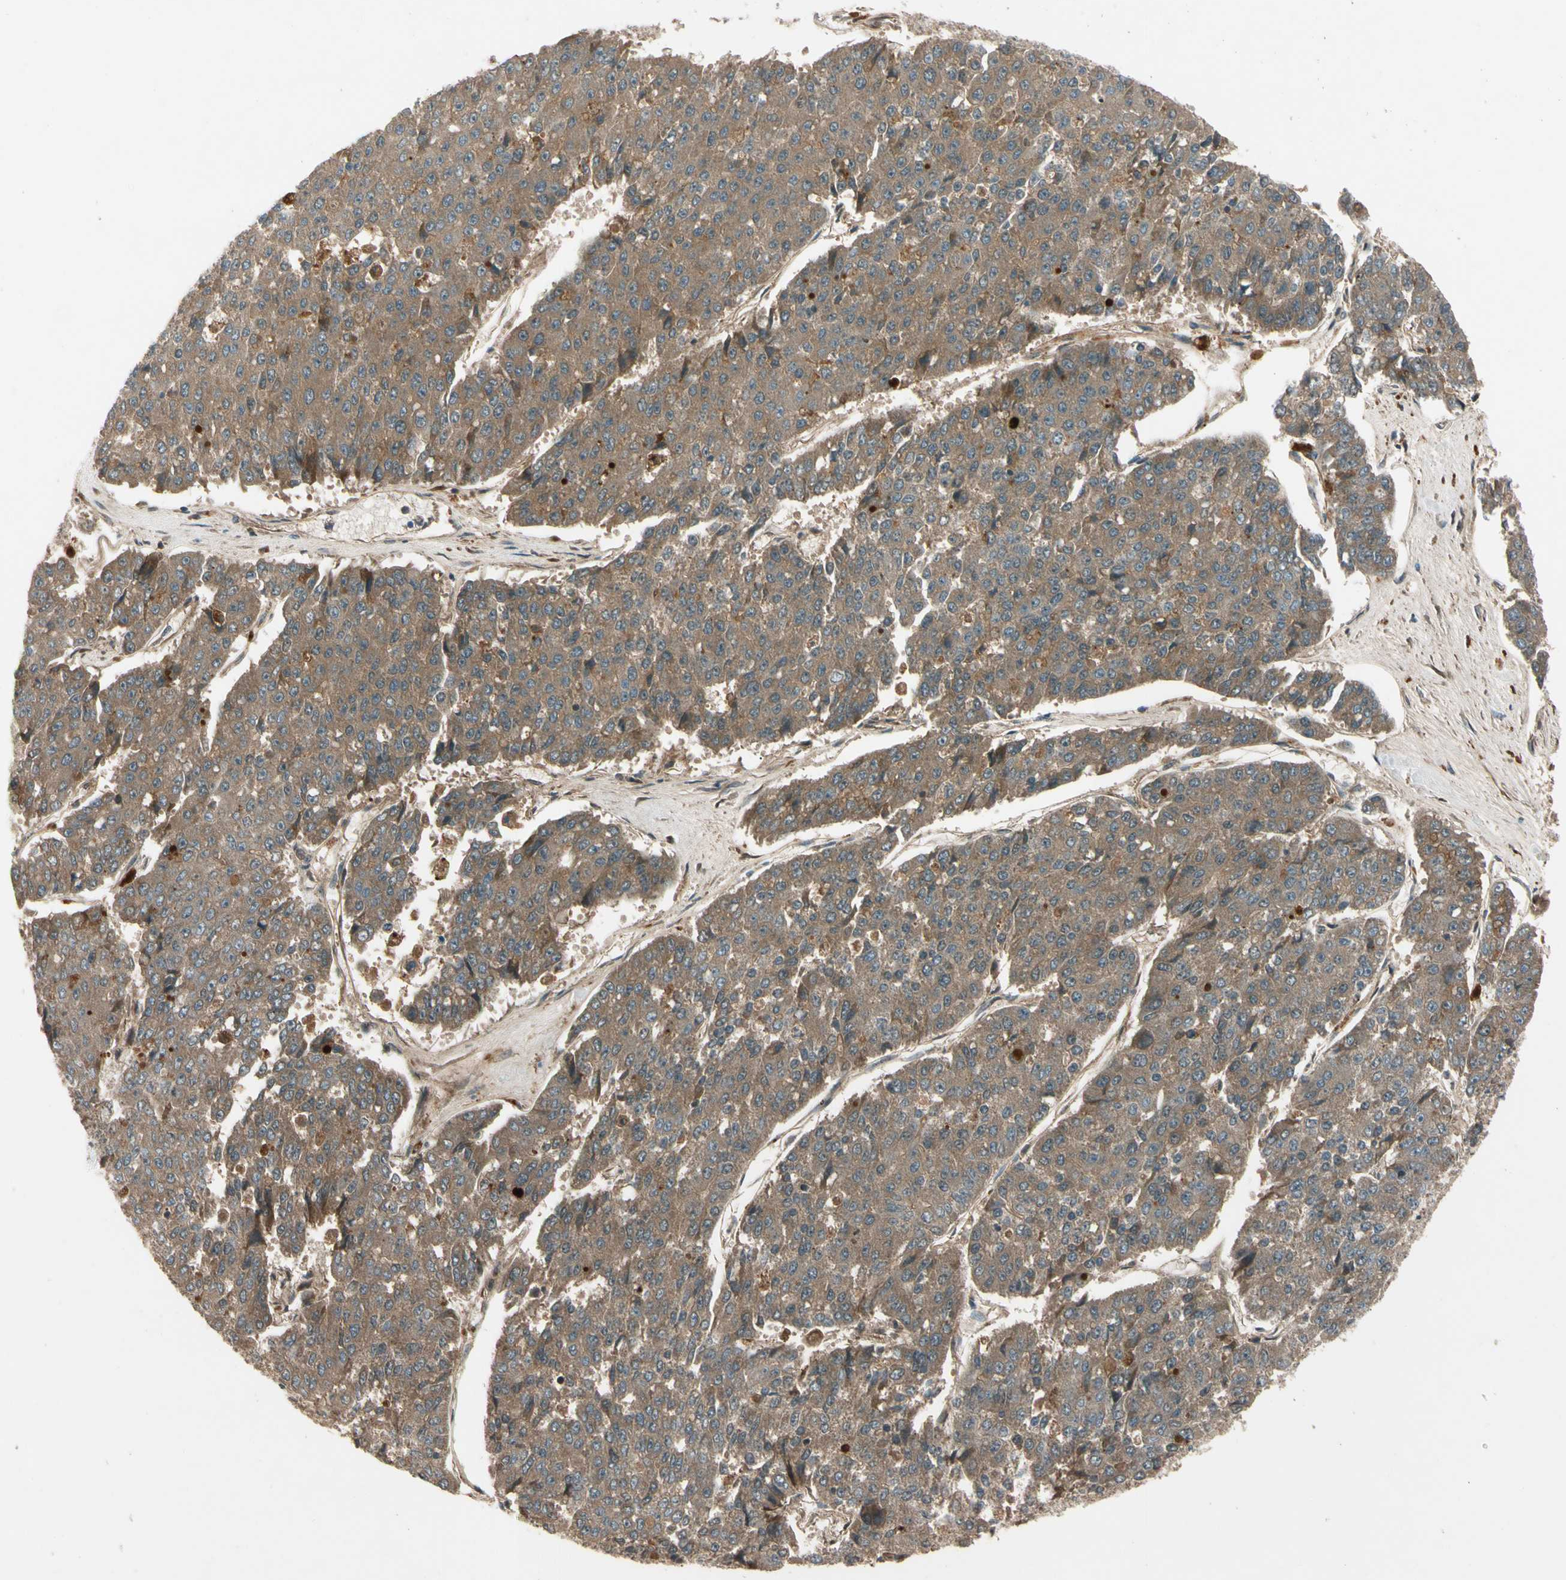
{"staining": {"intensity": "moderate", "quantity": ">75%", "location": "cytoplasmic/membranous"}, "tissue": "pancreatic cancer", "cell_type": "Tumor cells", "image_type": "cancer", "snomed": [{"axis": "morphology", "description": "Adenocarcinoma, NOS"}, {"axis": "topography", "description": "Pancreas"}], "caption": "Immunohistochemical staining of human pancreatic cancer (adenocarcinoma) demonstrates medium levels of moderate cytoplasmic/membranous staining in about >75% of tumor cells.", "gene": "ACVR1C", "patient": {"sex": "male", "age": 50}}